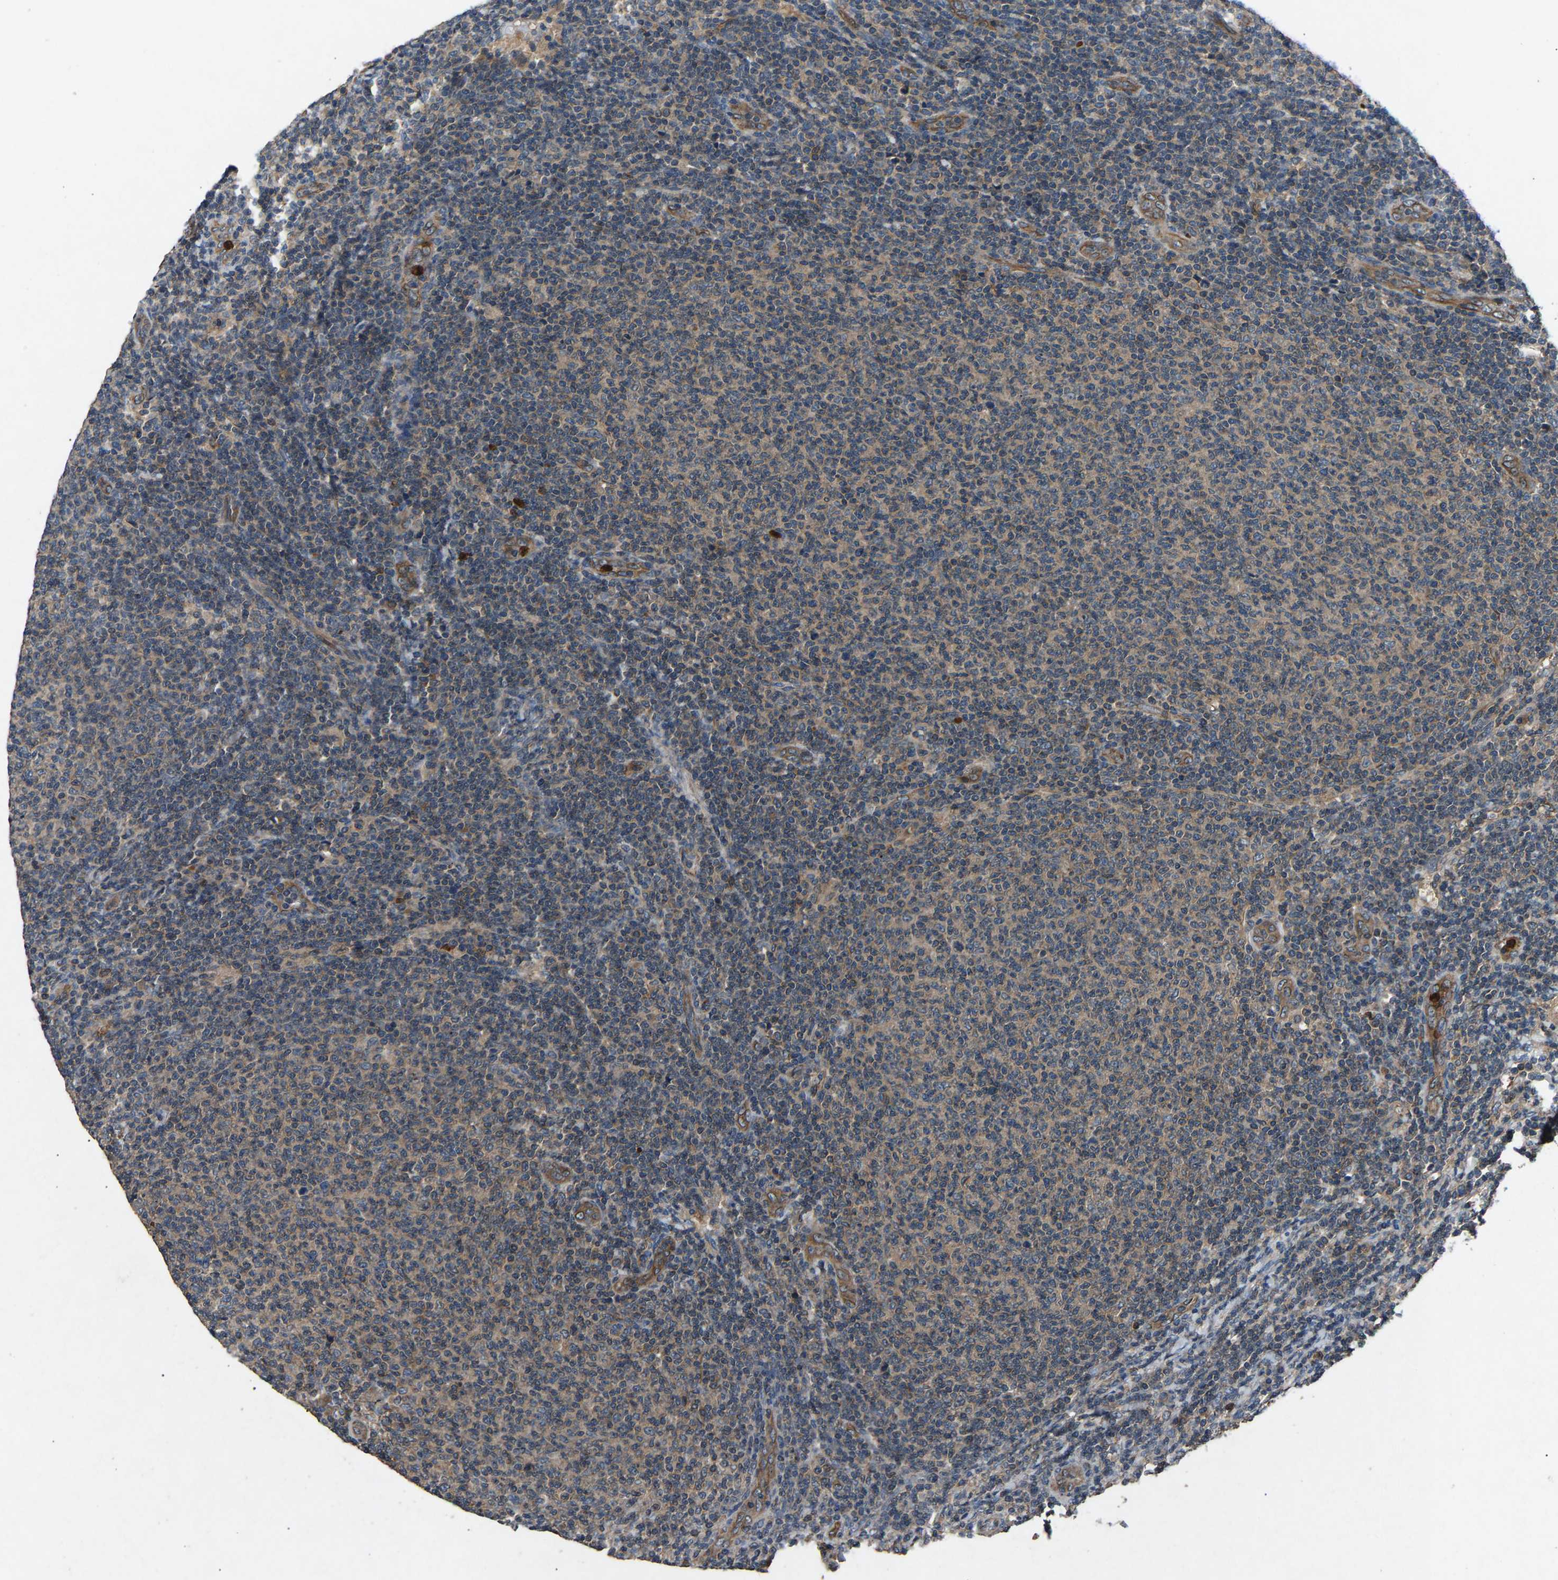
{"staining": {"intensity": "negative", "quantity": "none", "location": "none"}, "tissue": "lymphoma", "cell_type": "Tumor cells", "image_type": "cancer", "snomed": [{"axis": "morphology", "description": "Malignant lymphoma, non-Hodgkin's type, Low grade"}, {"axis": "topography", "description": "Lymph node"}], "caption": "Tumor cells are negative for protein expression in human malignant lymphoma, non-Hodgkin's type (low-grade).", "gene": "PPID", "patient": {"sex": "male", "age": 66}}